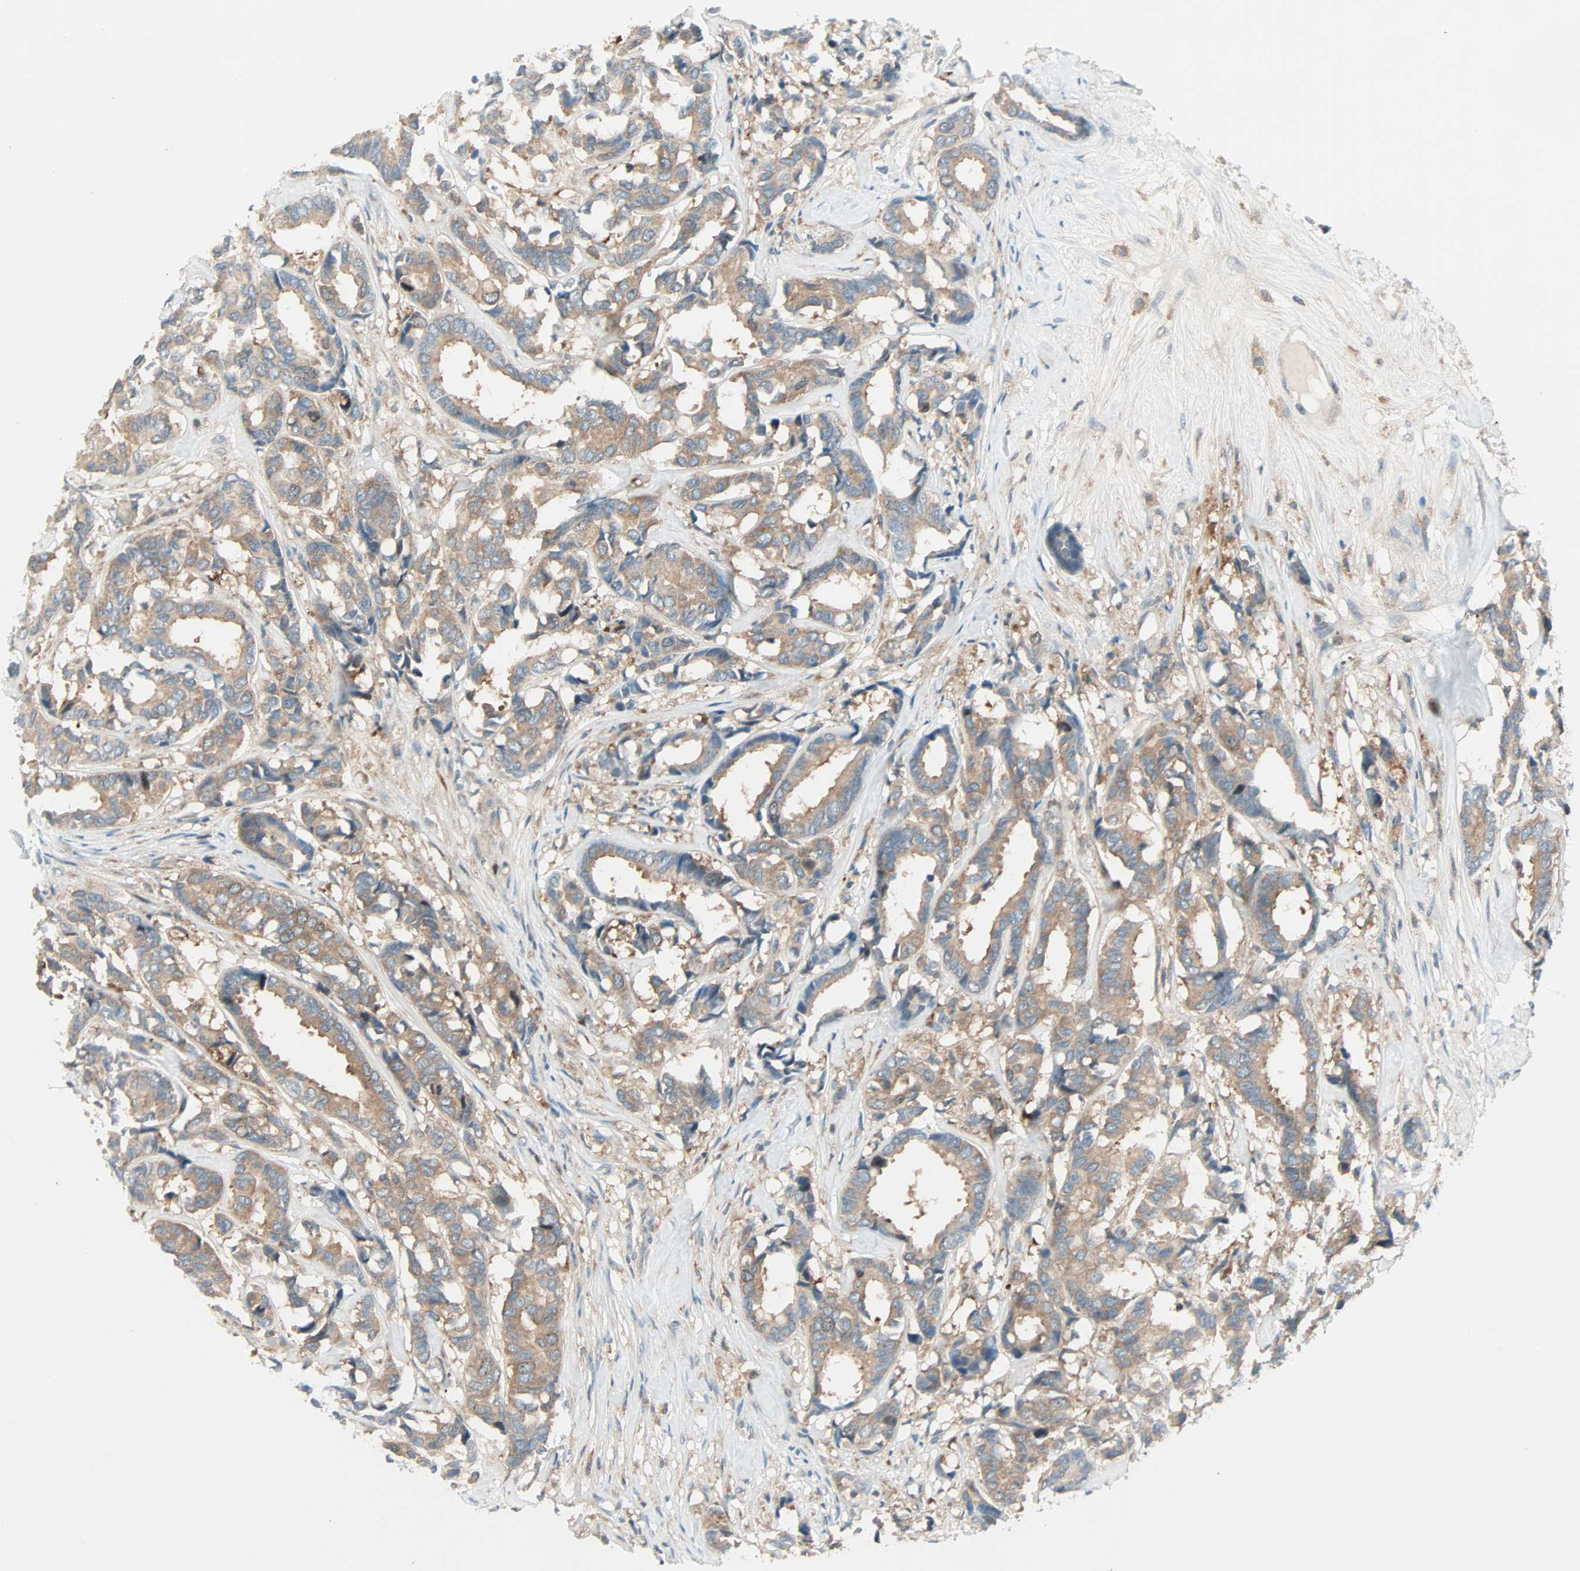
{"staining": {"intensity": "moderate", "quantity": ">75%", "location": "cytoplasmic/membranous"}, "tissue": "breast cancer", "cell_type": "Tumor cells", "image_type": "cancer", "snomed": [{"axis": "morphology", "description": "Duct carcinoma"}, {"axis": "topography", "description": "Breast"}], "caption": "DAB immunohistochemical staining of human breast cancer demonstrates moderate cytoplasmic/membranous protein expression in about >75% of tumor cells.", "gene": "SMIM8", "patient": {"sex": "female", "age": 87}}